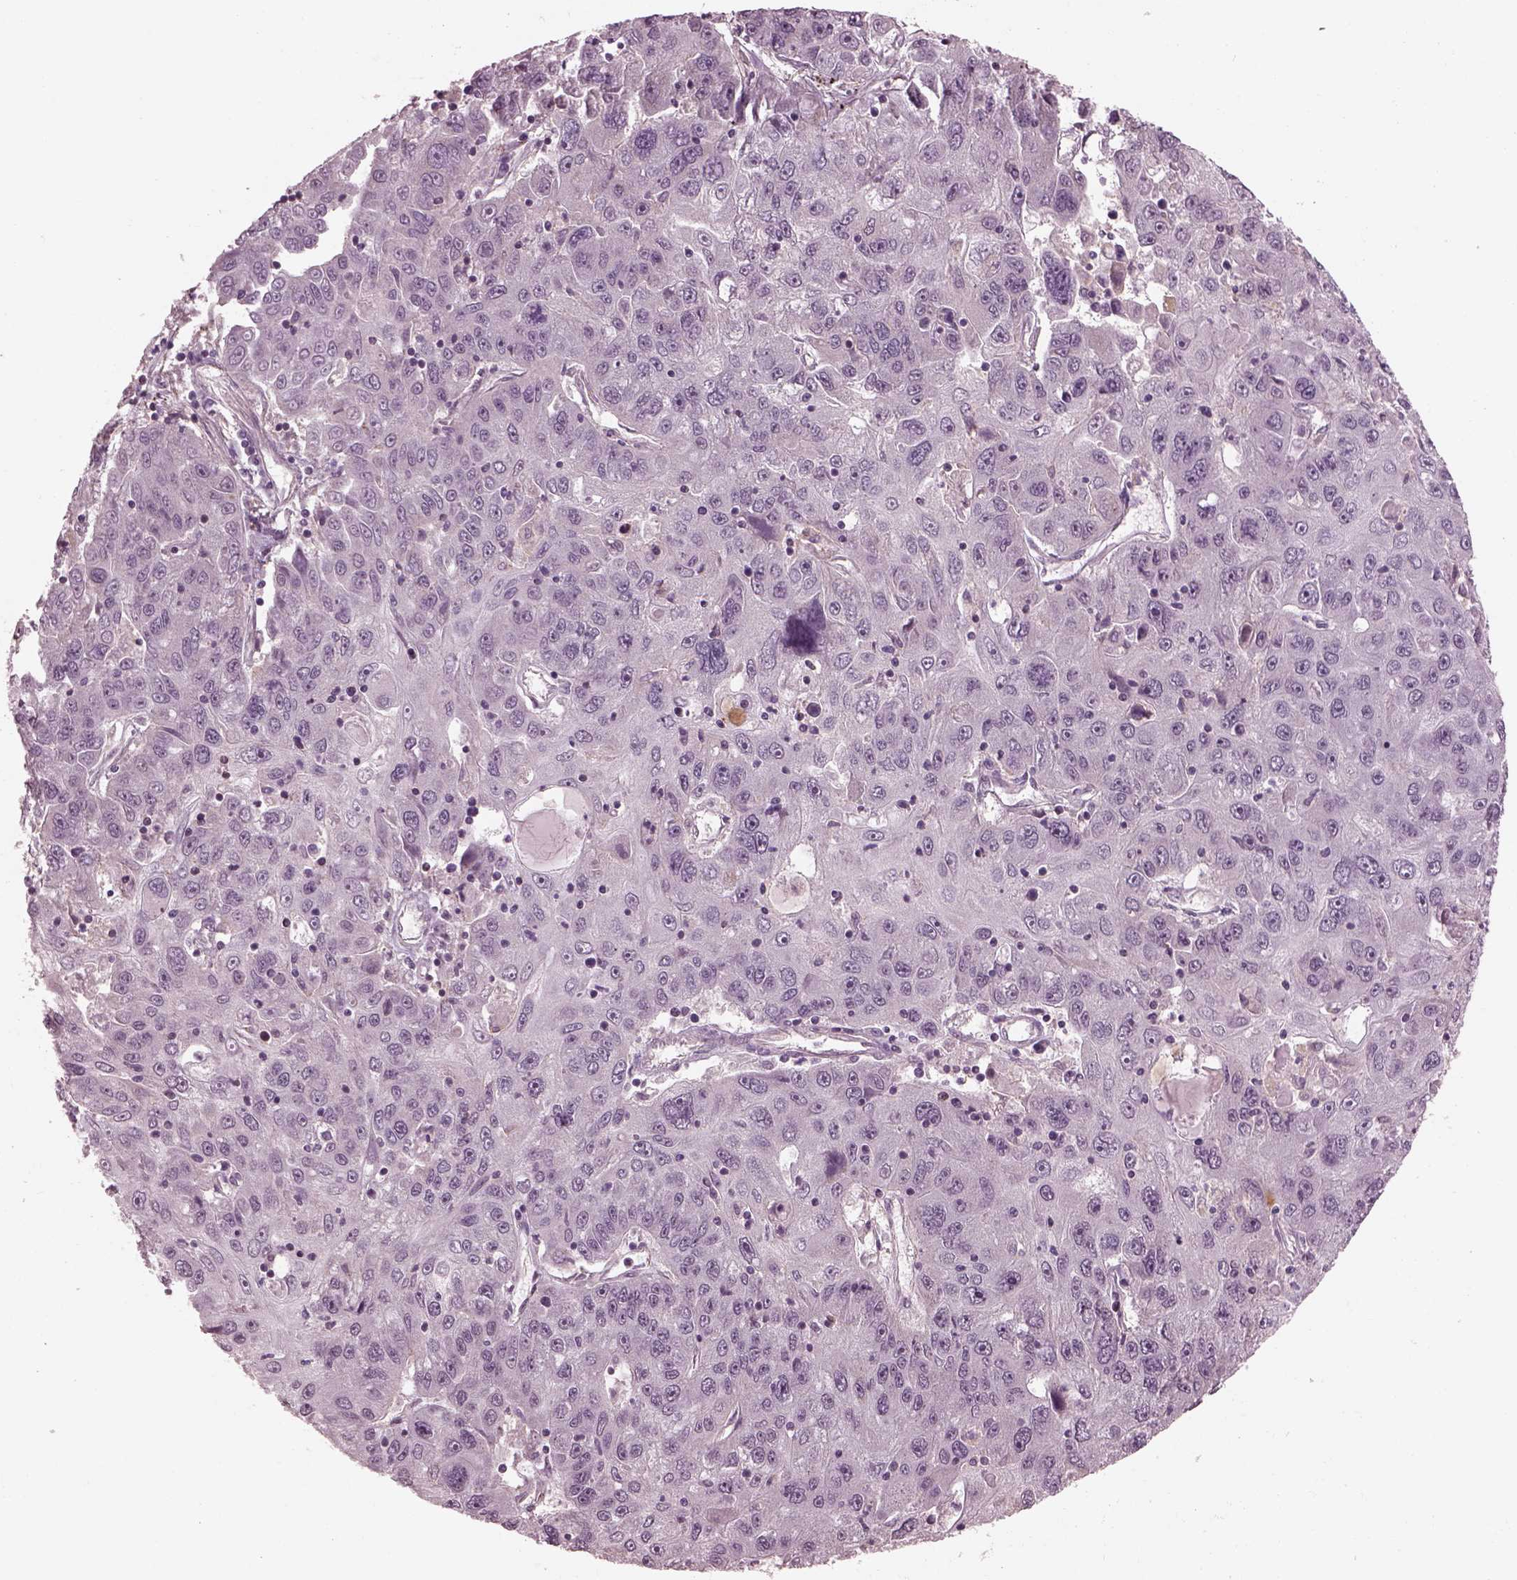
{"staining": {"intensity": "negative", "quantity": "none", "location": "none"}, "tissue": "stomach cancer", "cell_type": "Tumor cells", "image_type": "cancer", "snomed": [{"axis": "morphology", "description": "Adenocarcinoma, NOS"}, {"axis": "topography", "description": "Stomach"}], "caption": "Immunohistochemistry (IHC) micrograph of neoplastic tissue: human stomach cancer (adenocarcinoma) stained with DAB (3,3'-diaminobenzidine) reveals no significant protein staining in tumor cells. (Immunohistochemistry, brightfield microscopy, high magnification).", "gene": "SRI", "patient": {"sex": "male", "age": 56}}